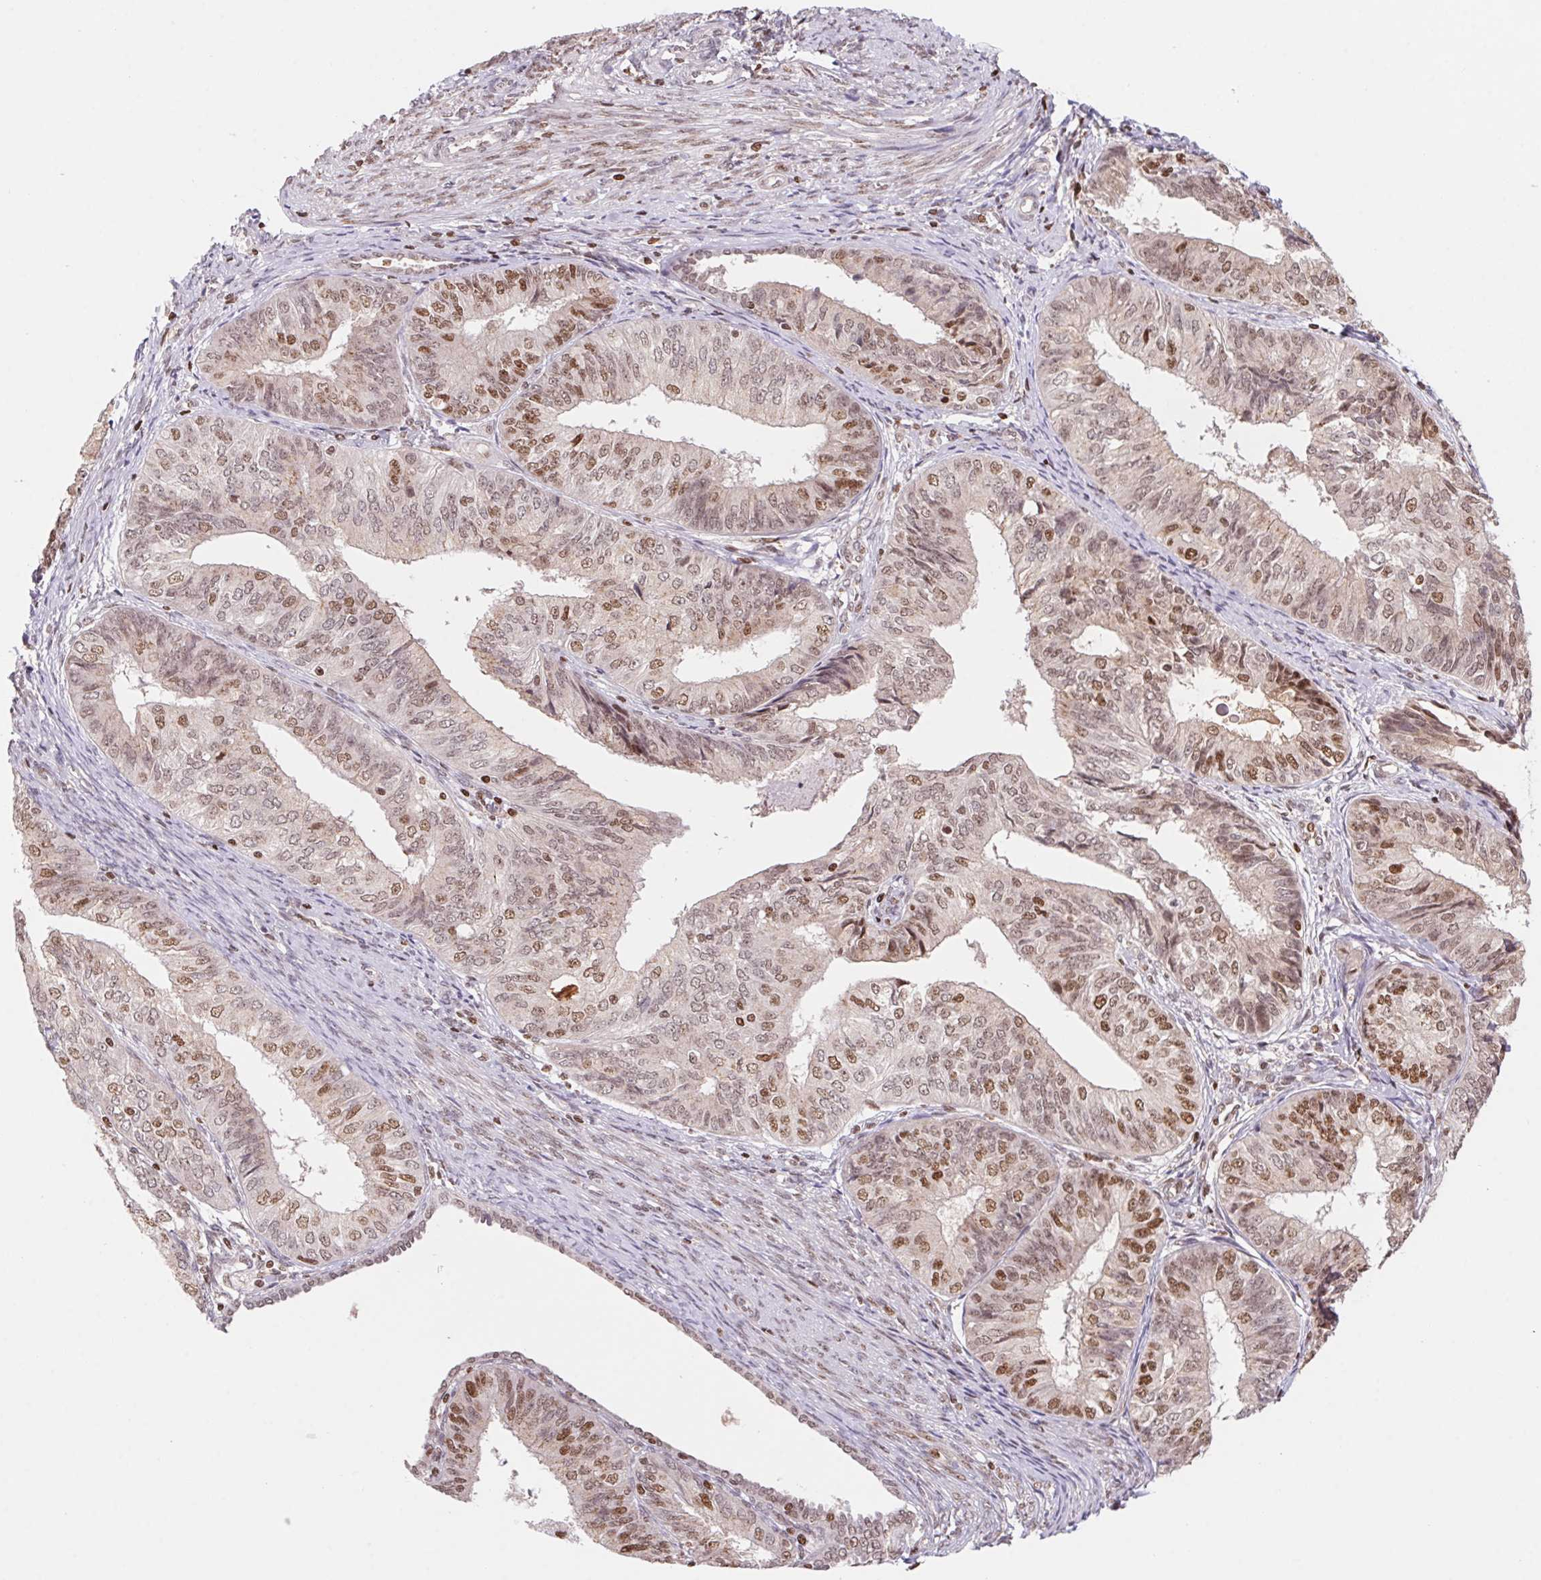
{"staining": {"intensity": "moderate", "quantity": "25%-75%", "location": "nuclear"}, "tissue": "endometrial cancer", "cell_type": "Tumor cells", "image_type": "cancer", "snomed": [{"axis": "morphology", "description": "Adenocarcinoma, NOS"}, {"axis": "topography", "description": "Endometrium"}], "caption": "A photomicrograph of adenocarcinoma (endometrial) stained for a protein exhibits moderate nuclear brown staining in tumor cells. (brown staining indicates protein expression, while blue staining denotes nuclei).", "gene": "POLD3", "patient": {"sex": "female", "age": 58}}